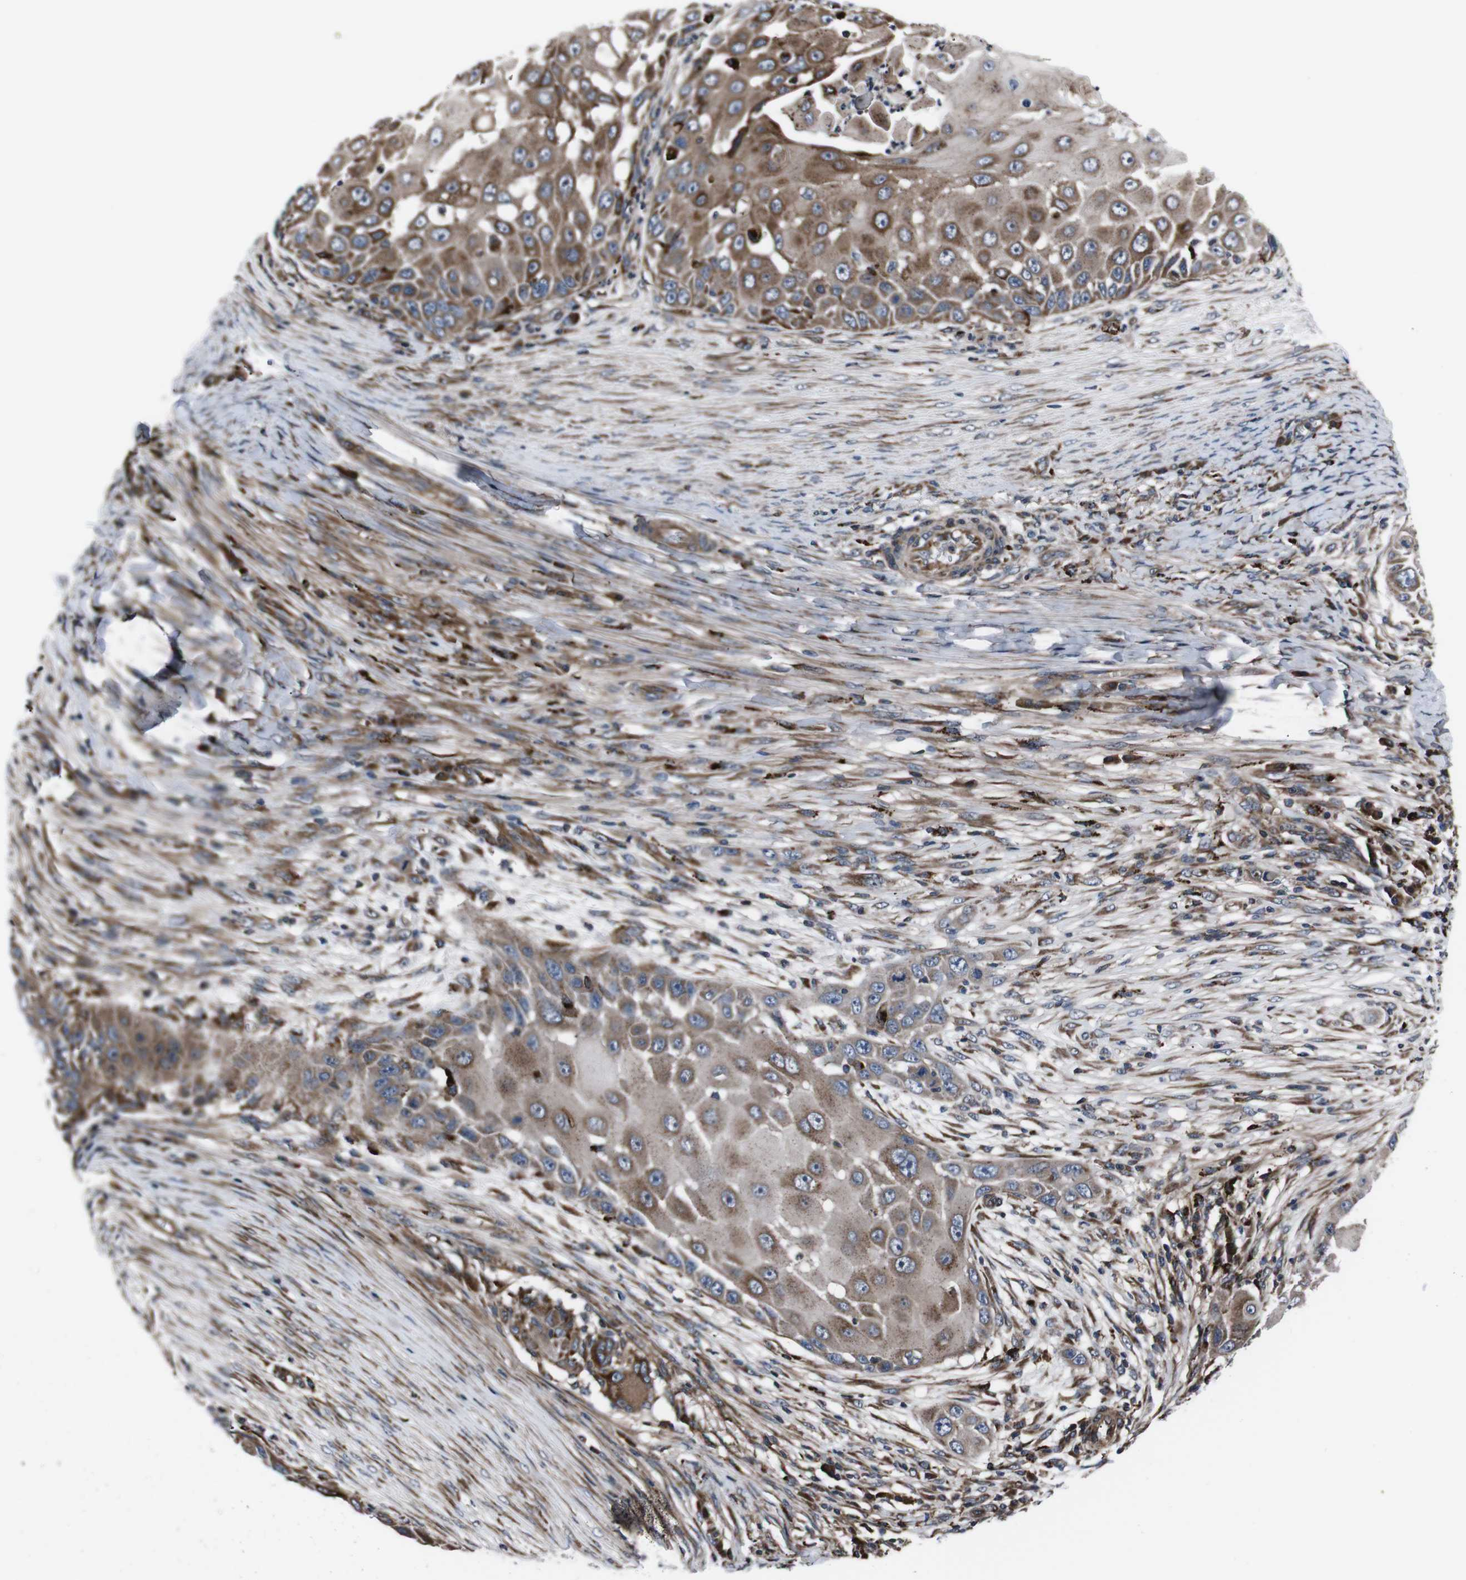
{"staining": {"intensity": "moderate", "quantity": ">75%", "location": "cytoplasmic/membranous"}, "tissue": "skin cancer", "cell_type": "Tumor cells", "image_type": "cancer", "snomed": [{"axis": "morphology", "description": "Squamous cell carcinoma, NOS"}, {"axis": "topography", "description": "Skin"}], "caption": "Human skin cancer stained with a protein marker exhibits moderate staining in tumor cells.", "gene": "EIF4A2", "patient": {"sex": "female", "age": 44}}